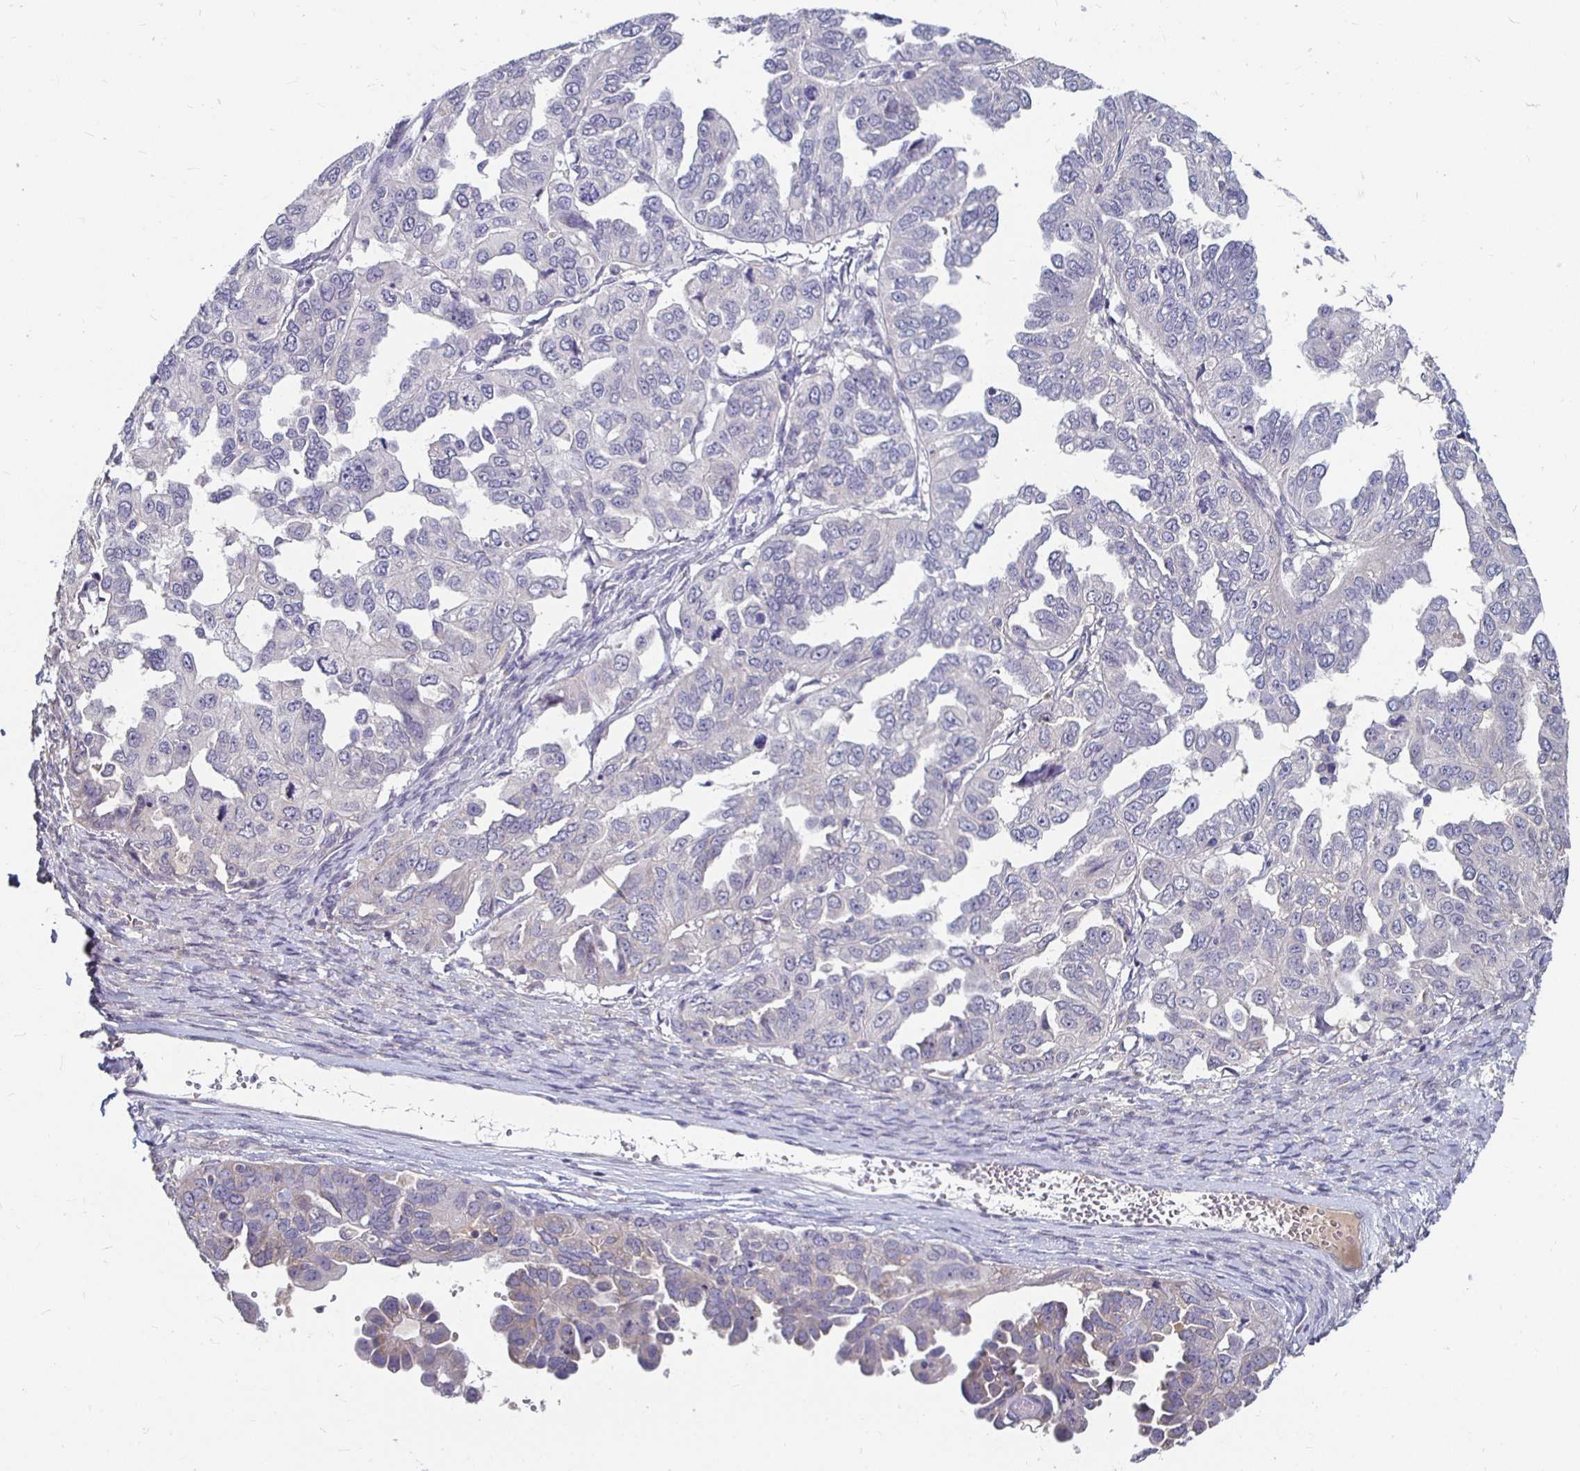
{"staining": {"intensity": "negative", "quantity": "none", "location": "none"}, "tissue": "ovarian cancer", "cell_type": "Tumor cells", "image_type": "cancer", "snomed": [{"axis": "morphology", "description": "Cystadenocarcinoma, serous, NOS"}, {"axis": "topography", "description": "Ovary"}], "caption": "Ovarian cancer was stained to show a protein in brown. There is no significant staining in tumor cells.", "gene": "RNF144B", "patient": {"sex": "female", "age": 53}}